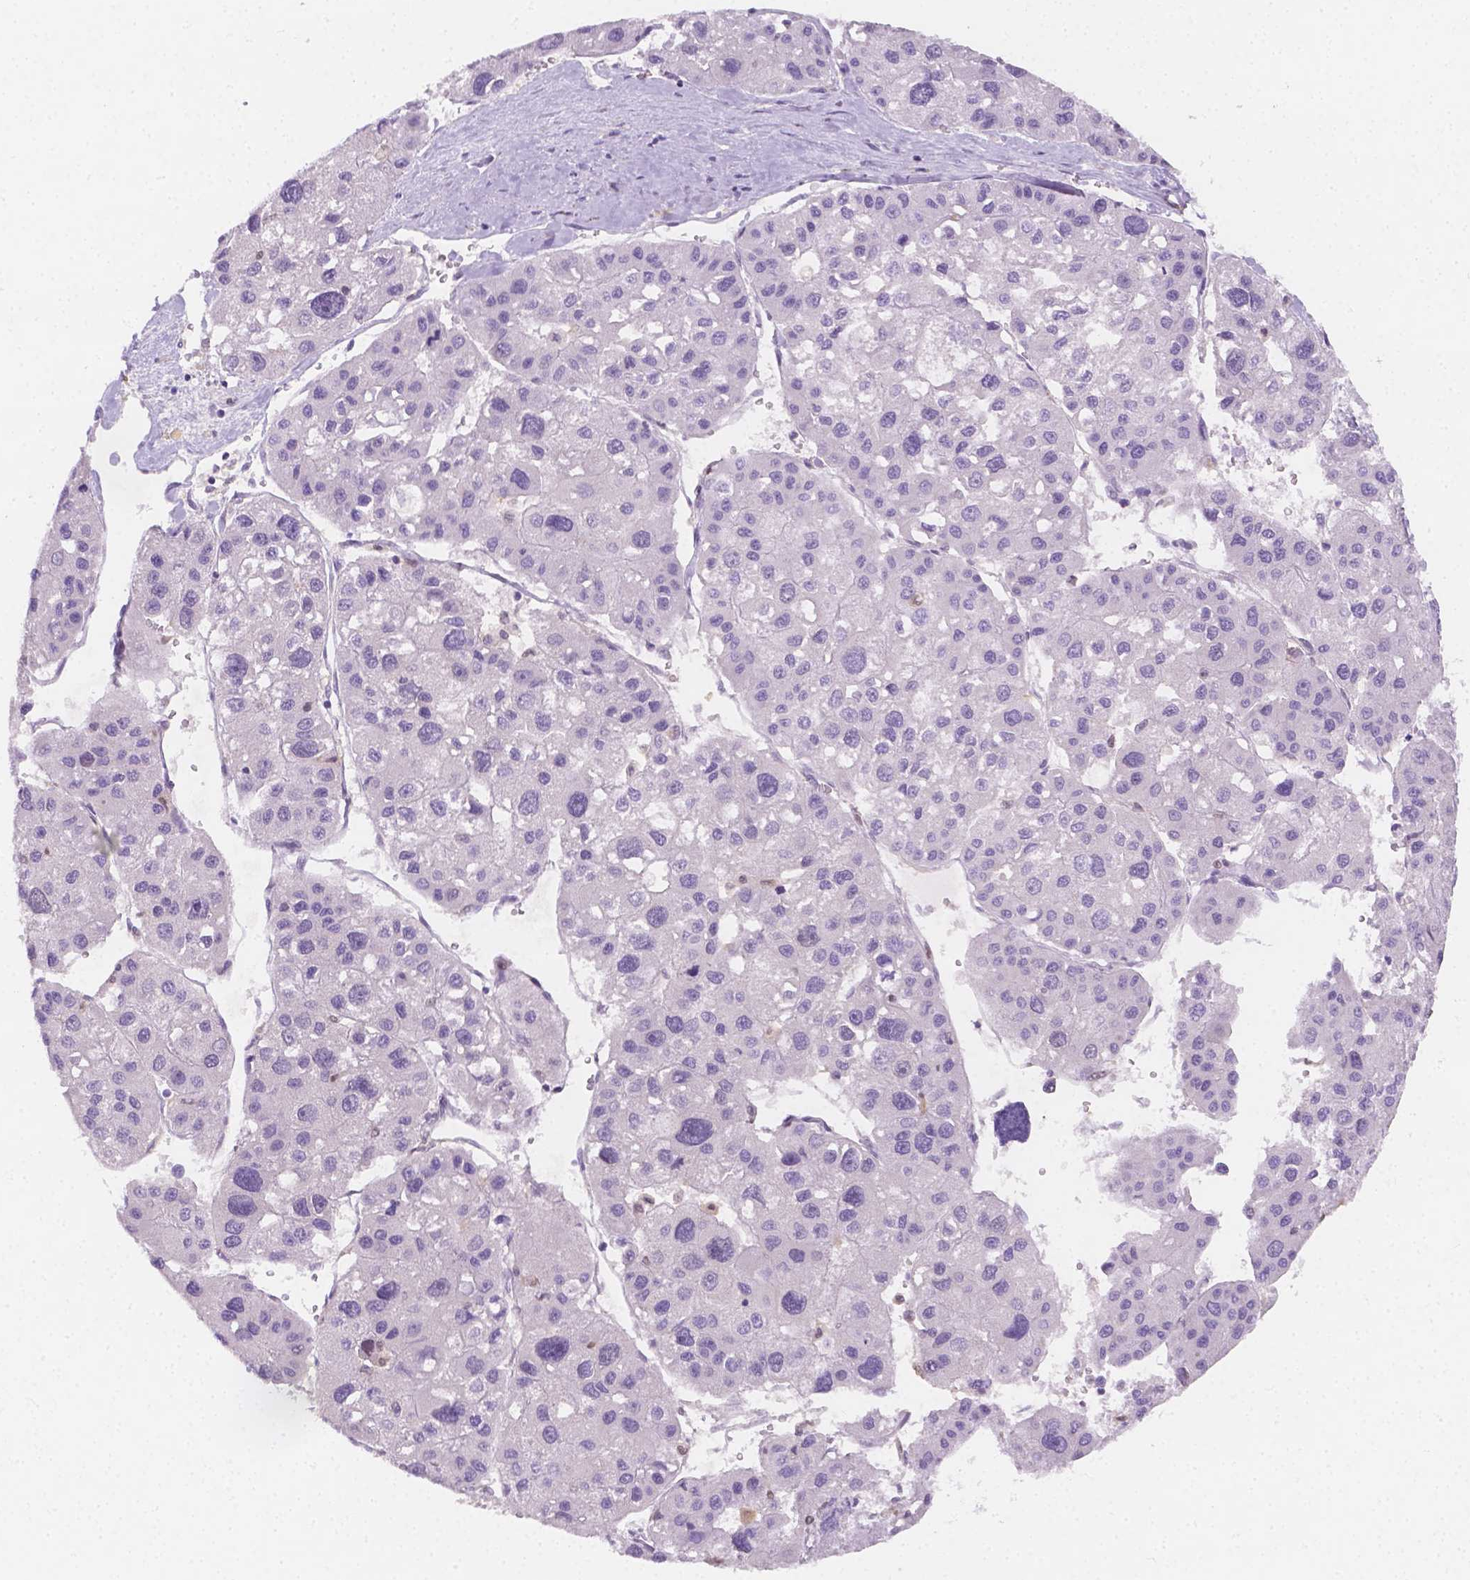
{"staining": {"intensity": "negative", "quantity": "none", "location": "none"}, "tissue": "liver cancer", "cell_type": "Tumor cells", "image_type": "cancer", "snomed": [{"axis": "morphology", "description": "Carcinoma, Hepatocellular, NOS"}, {"axis": "topography", "description": "Liver"}], "caption": "High magnification brightfield microscopy of liver hepatocellular carcinoma stained with DAB (brown) and counterstained with hematoxylin (blue): tumor cells show no significant staining.", "gene": "SGTB", "patient": {"sex": "male", "age": 73}}